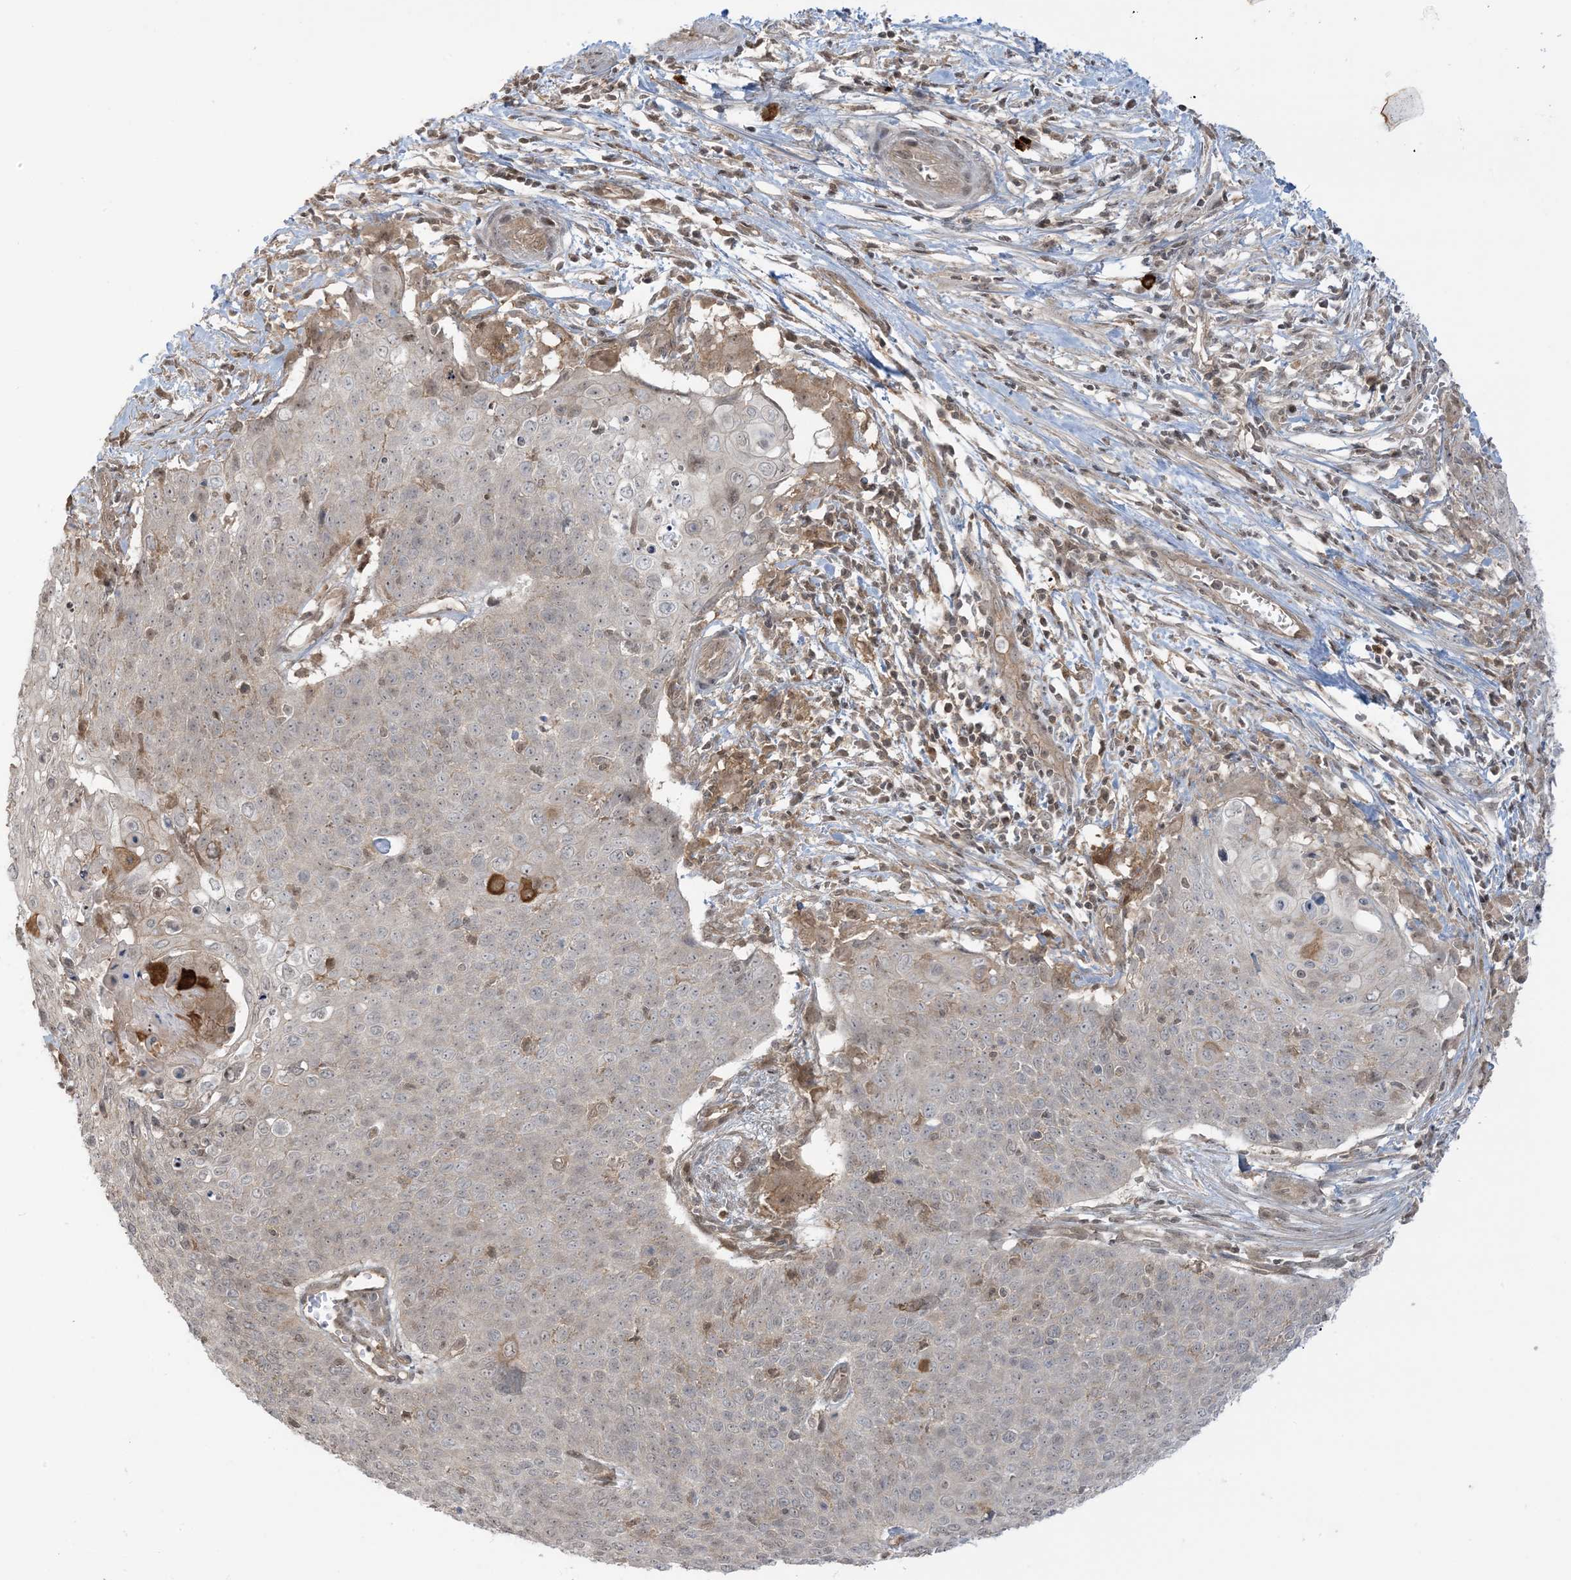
{"staining": {"intensity": "negative", "quantity": "none", "location": "none"}, "tissue": "cervical cancer", "cell_type": "Tumor cells", "image_type": "cancer", "snomed": [{"axis": "morphology", "description": "Squamous cell carcinoma, NOS"}, {"axis": "topography", "description": "Cervix"}], "caption": "Photomicrograph shows no protein expression in tumor cells of cervical cancer tissue.", "gene": "PPP1R7", "patient": {"sex": "female", "age": 39}}